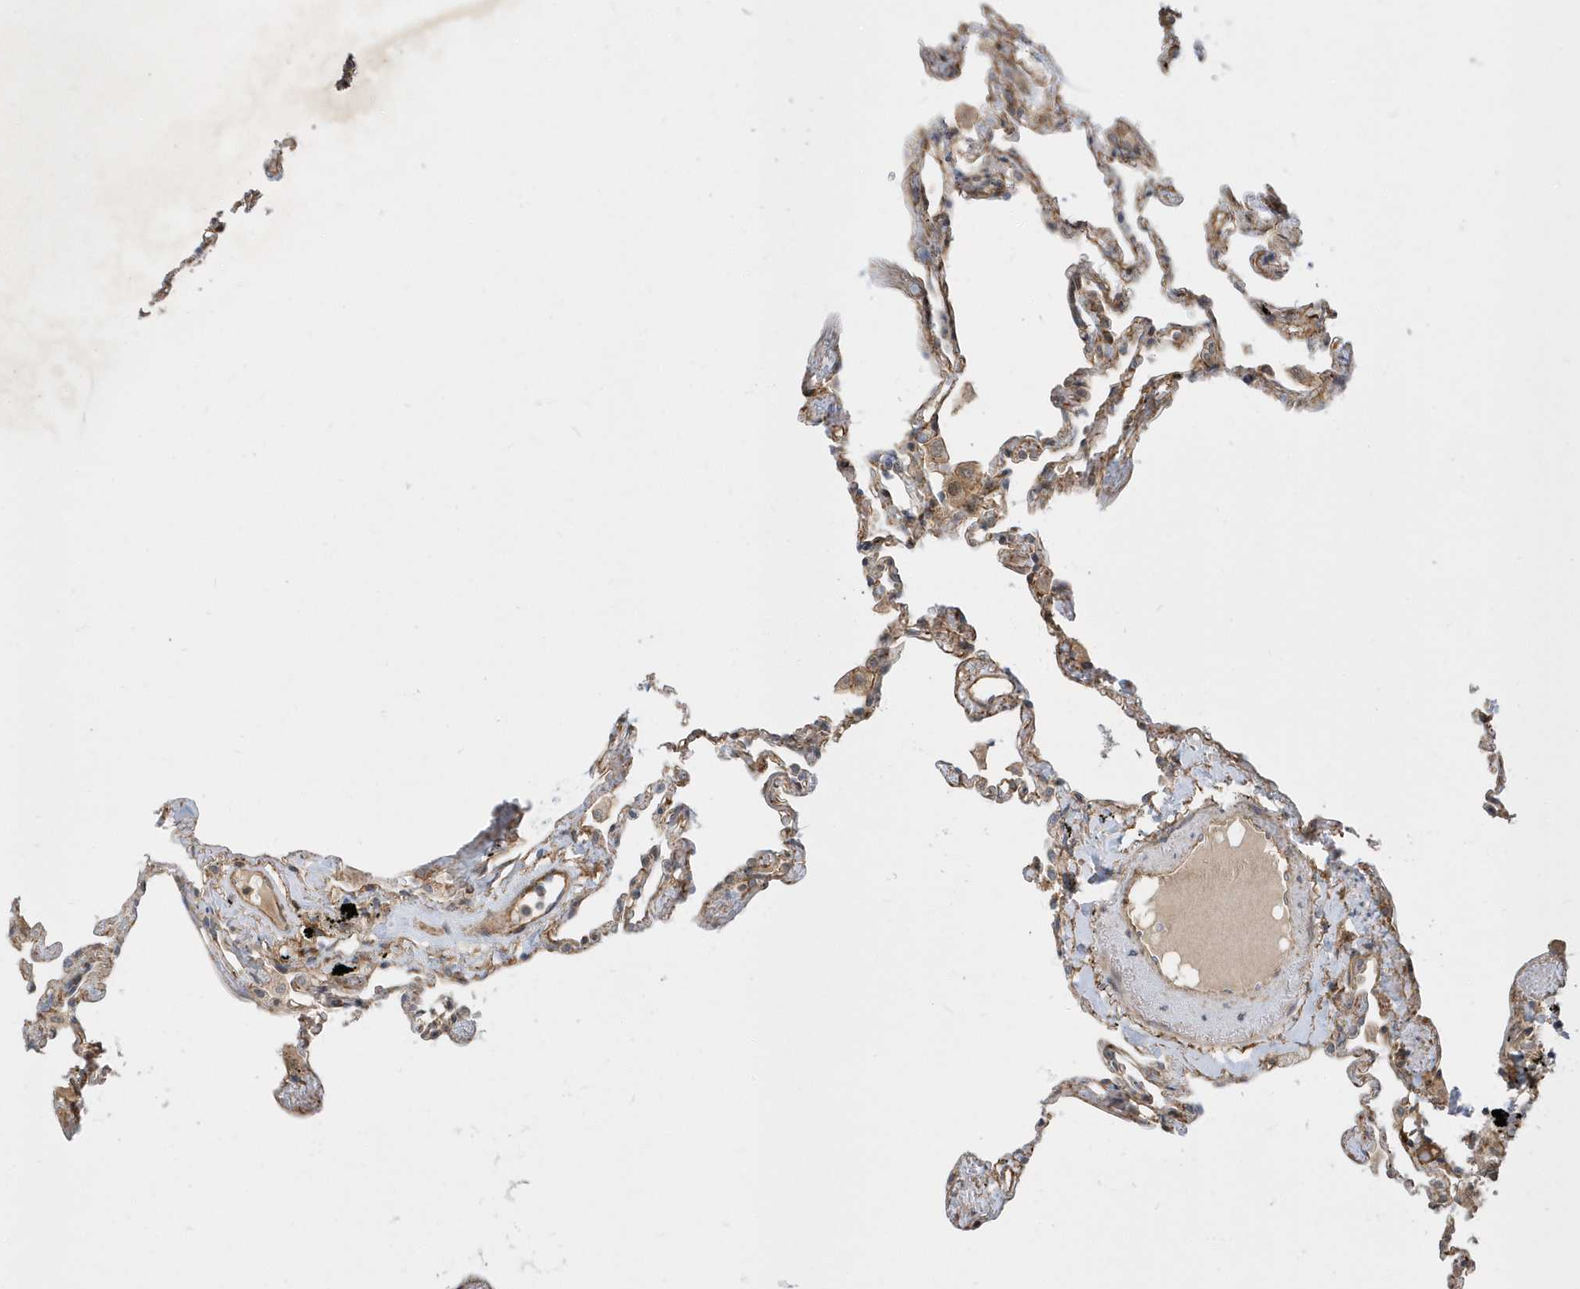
{"staining": {"intensity": "moderate", "quantity": "25%-75%", "location": "cytoplasmic/membranous"}, "tissue": "lung", "cell_type": "Alveolar cells", "image_type": "normal", "snomed": [{"axis": "morphology", "description": "Normal tissue, NOS"}, {"axis": "topography", "description": "Lung"}], "caption": "Lung stained with a brown dye exhibits moderate cytoplasmic/membranous positive expression in about 25%-75% of alveolar cells.", "gene": "HRH4", "patient": {"sex": "female", "age": 67}}